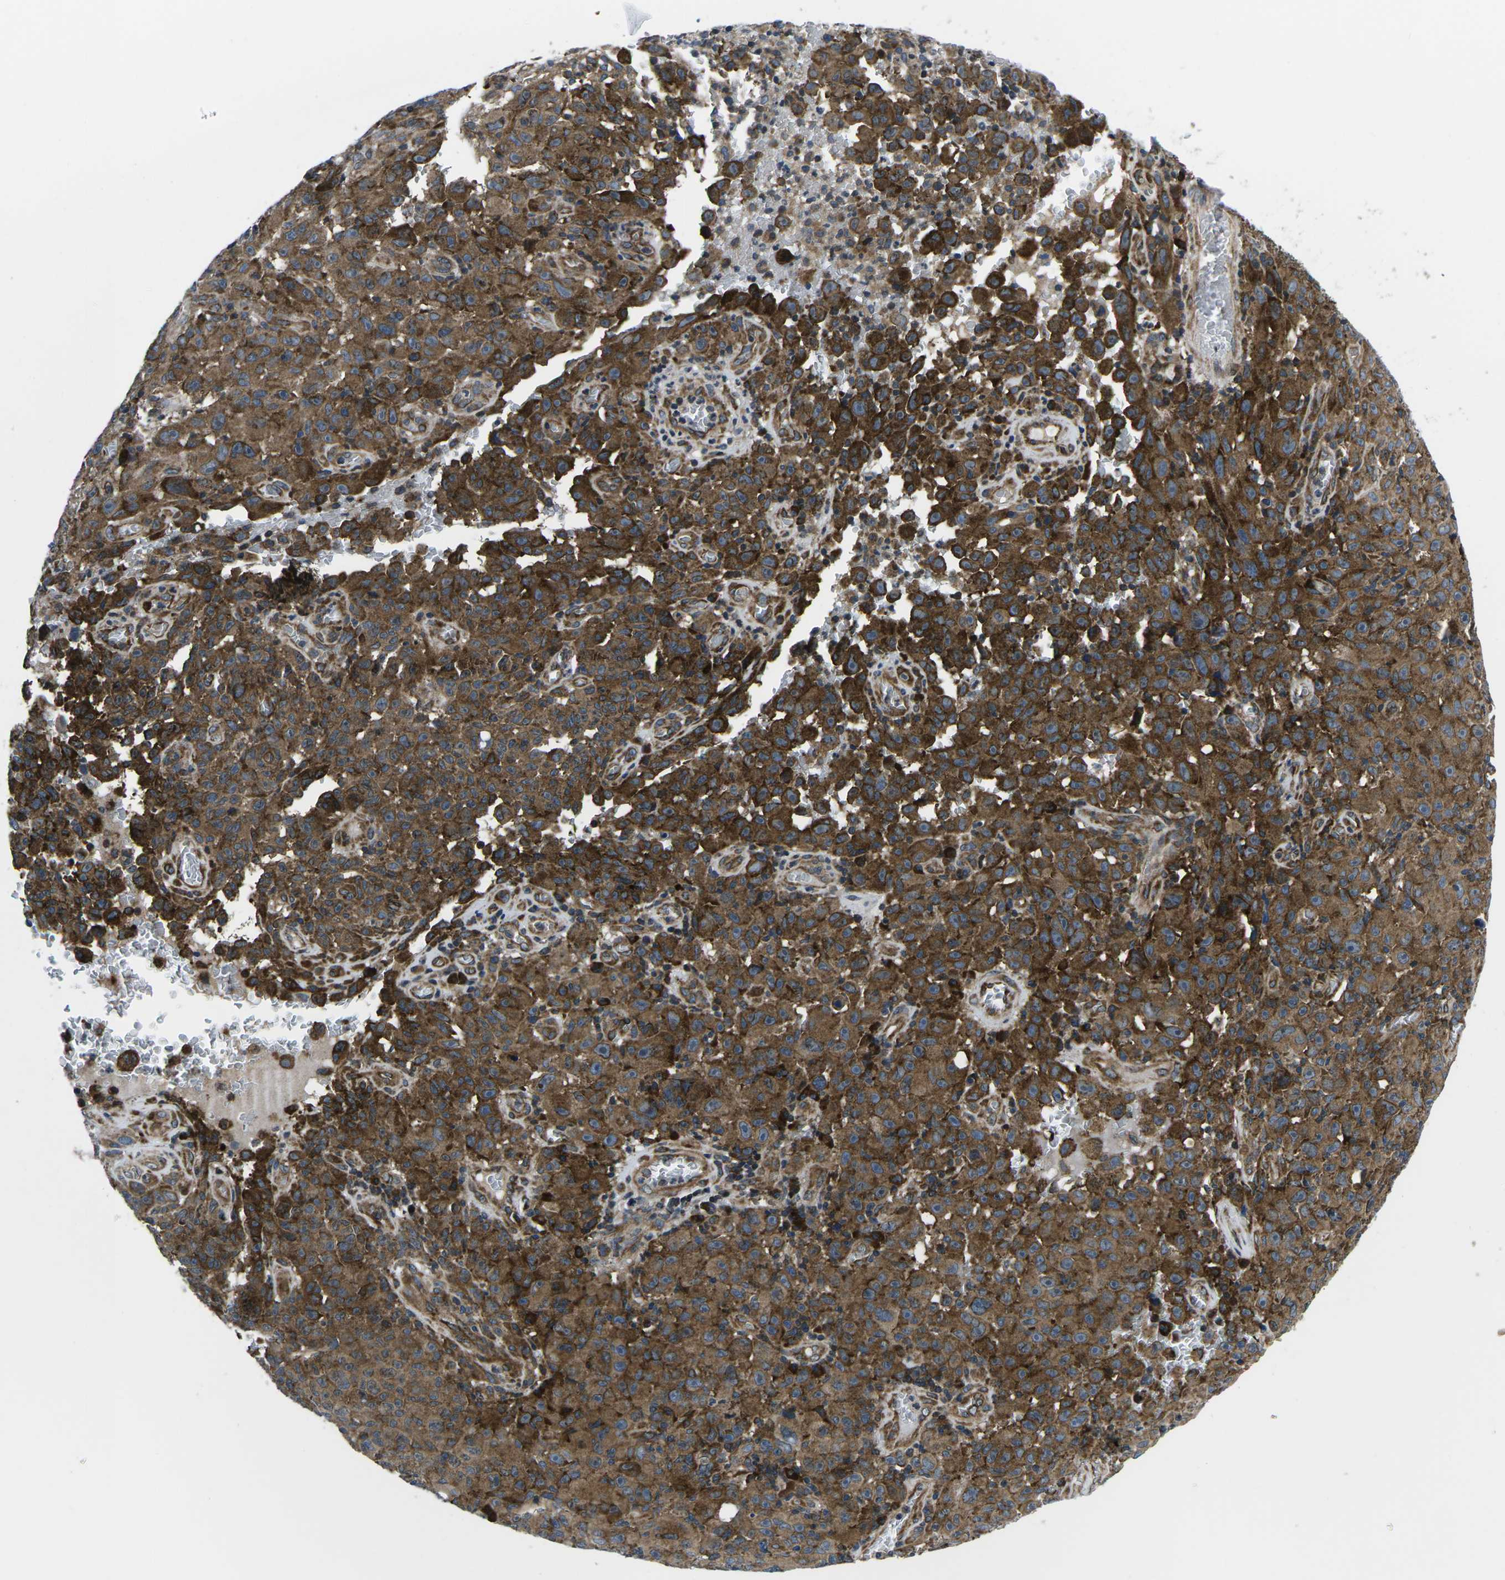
{"staining": {"intensity": "moderate", "quantity": ">75%", "location": "cytoplasmic/membranous"}, "tissue": "melanoma", "cell_type": "Tumor cells", "image_type": "cancer", "snomed": [{"axis": "morphology", "description": "Malignant melanoma, NOS"}, {"axis": "topography", "description": "Skin"}], "caption": "Immunohistochemical staining of human melanoma exhibits medium levels of moderate cytoplasmic/membranous protein staining in about >75% of tumor cells.", "gene": "EIF4E", "patient": {"sex": "female", "age": 82}}